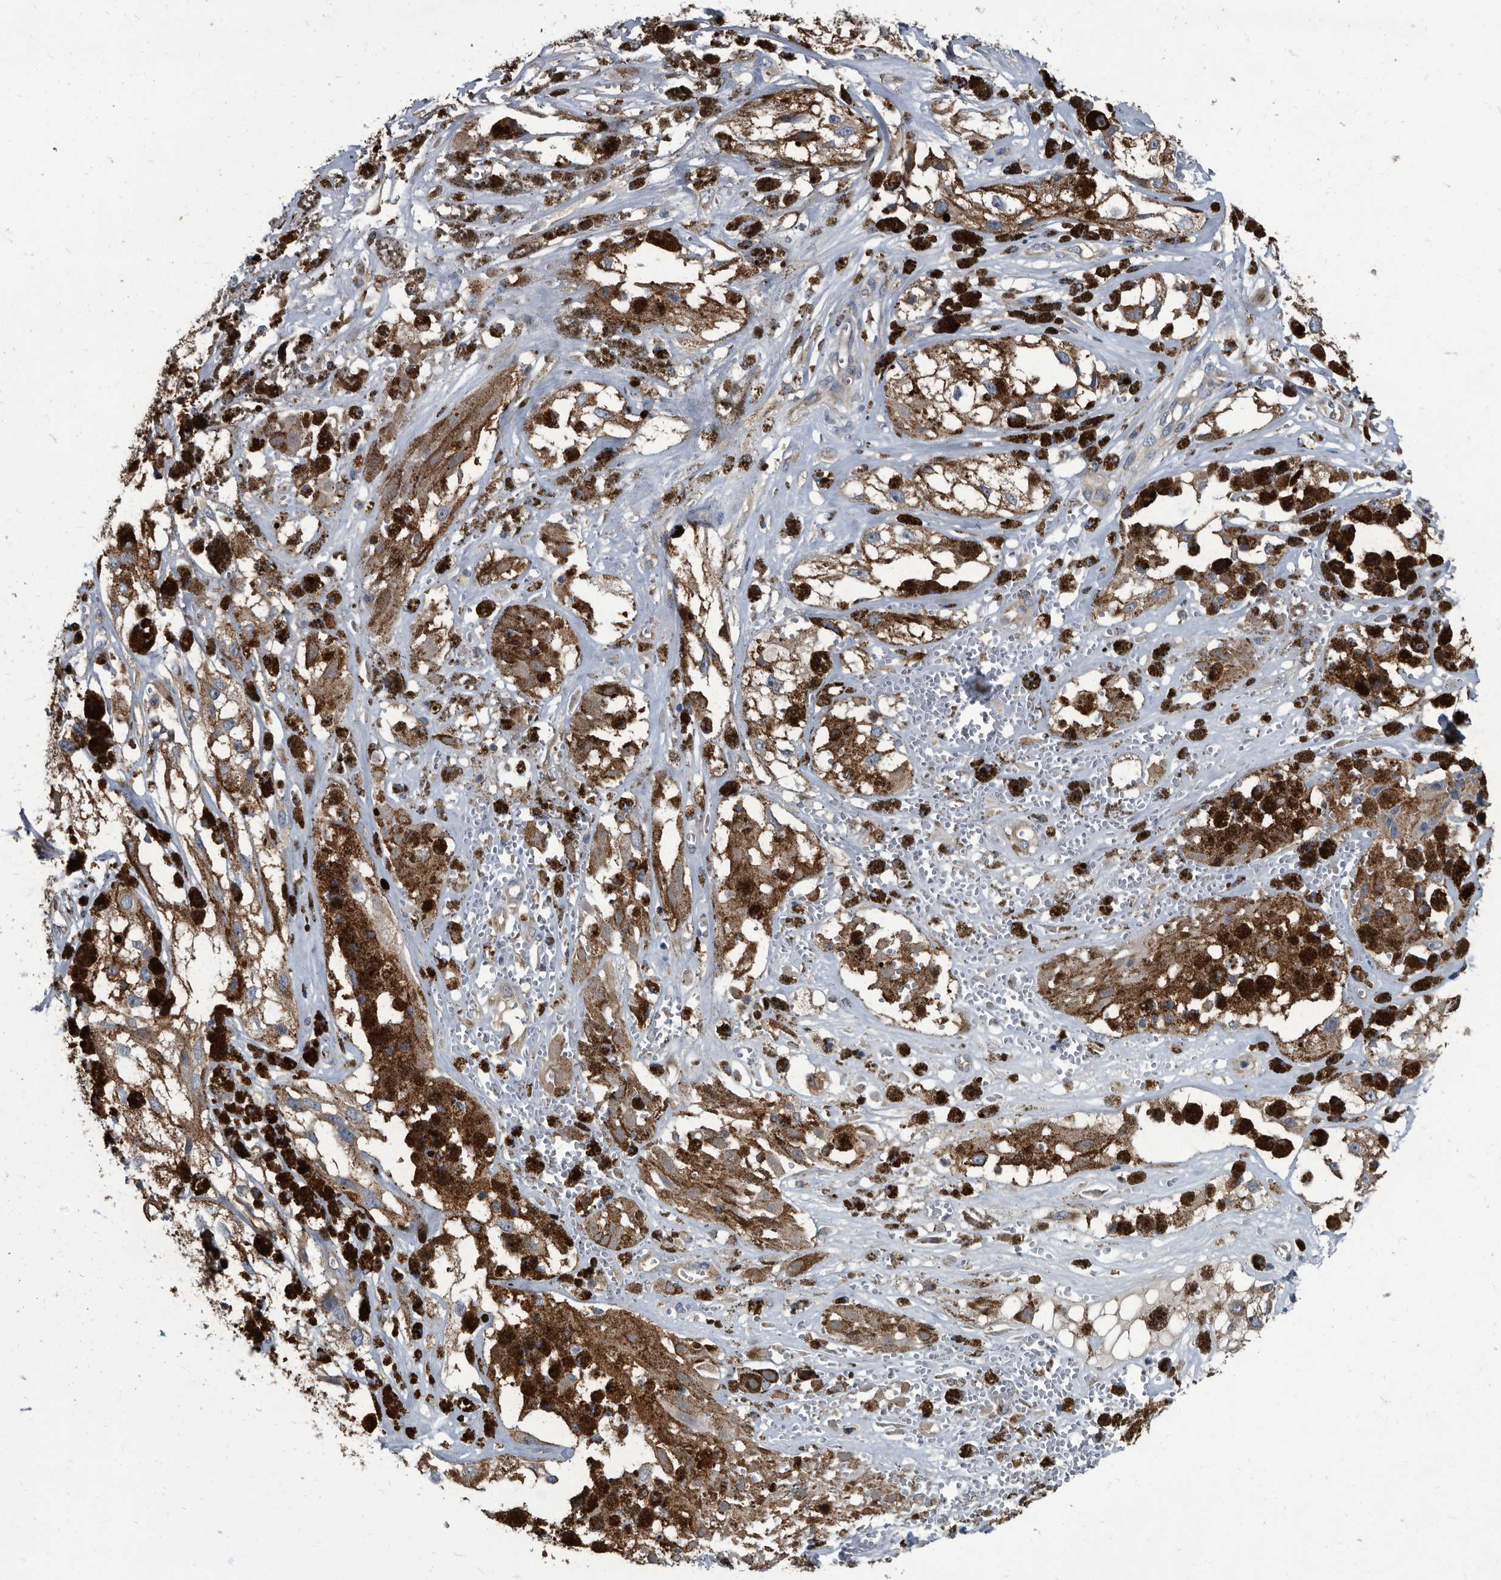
{"staining": {"intensity": "moderate", "quantity": ">75%", "location": "cytoplasmic/membranous"}, "tissue": "melanoma", "cell_type": "Tumor cells", "image_type": "cancer", "snomed": [{"axis": "morphology", "description": "Malignant melanoma, NOS"}, {"axis": "topography", "description": "Skin"}], "caption": "Immunohistochemical staining of human melanoma displays medium levels of moderate cytoplasmic/membranous protein staining in about >75% of tumor cells.", "gene": "CDV3", "patient": {"sex": "male", "age": 88}}